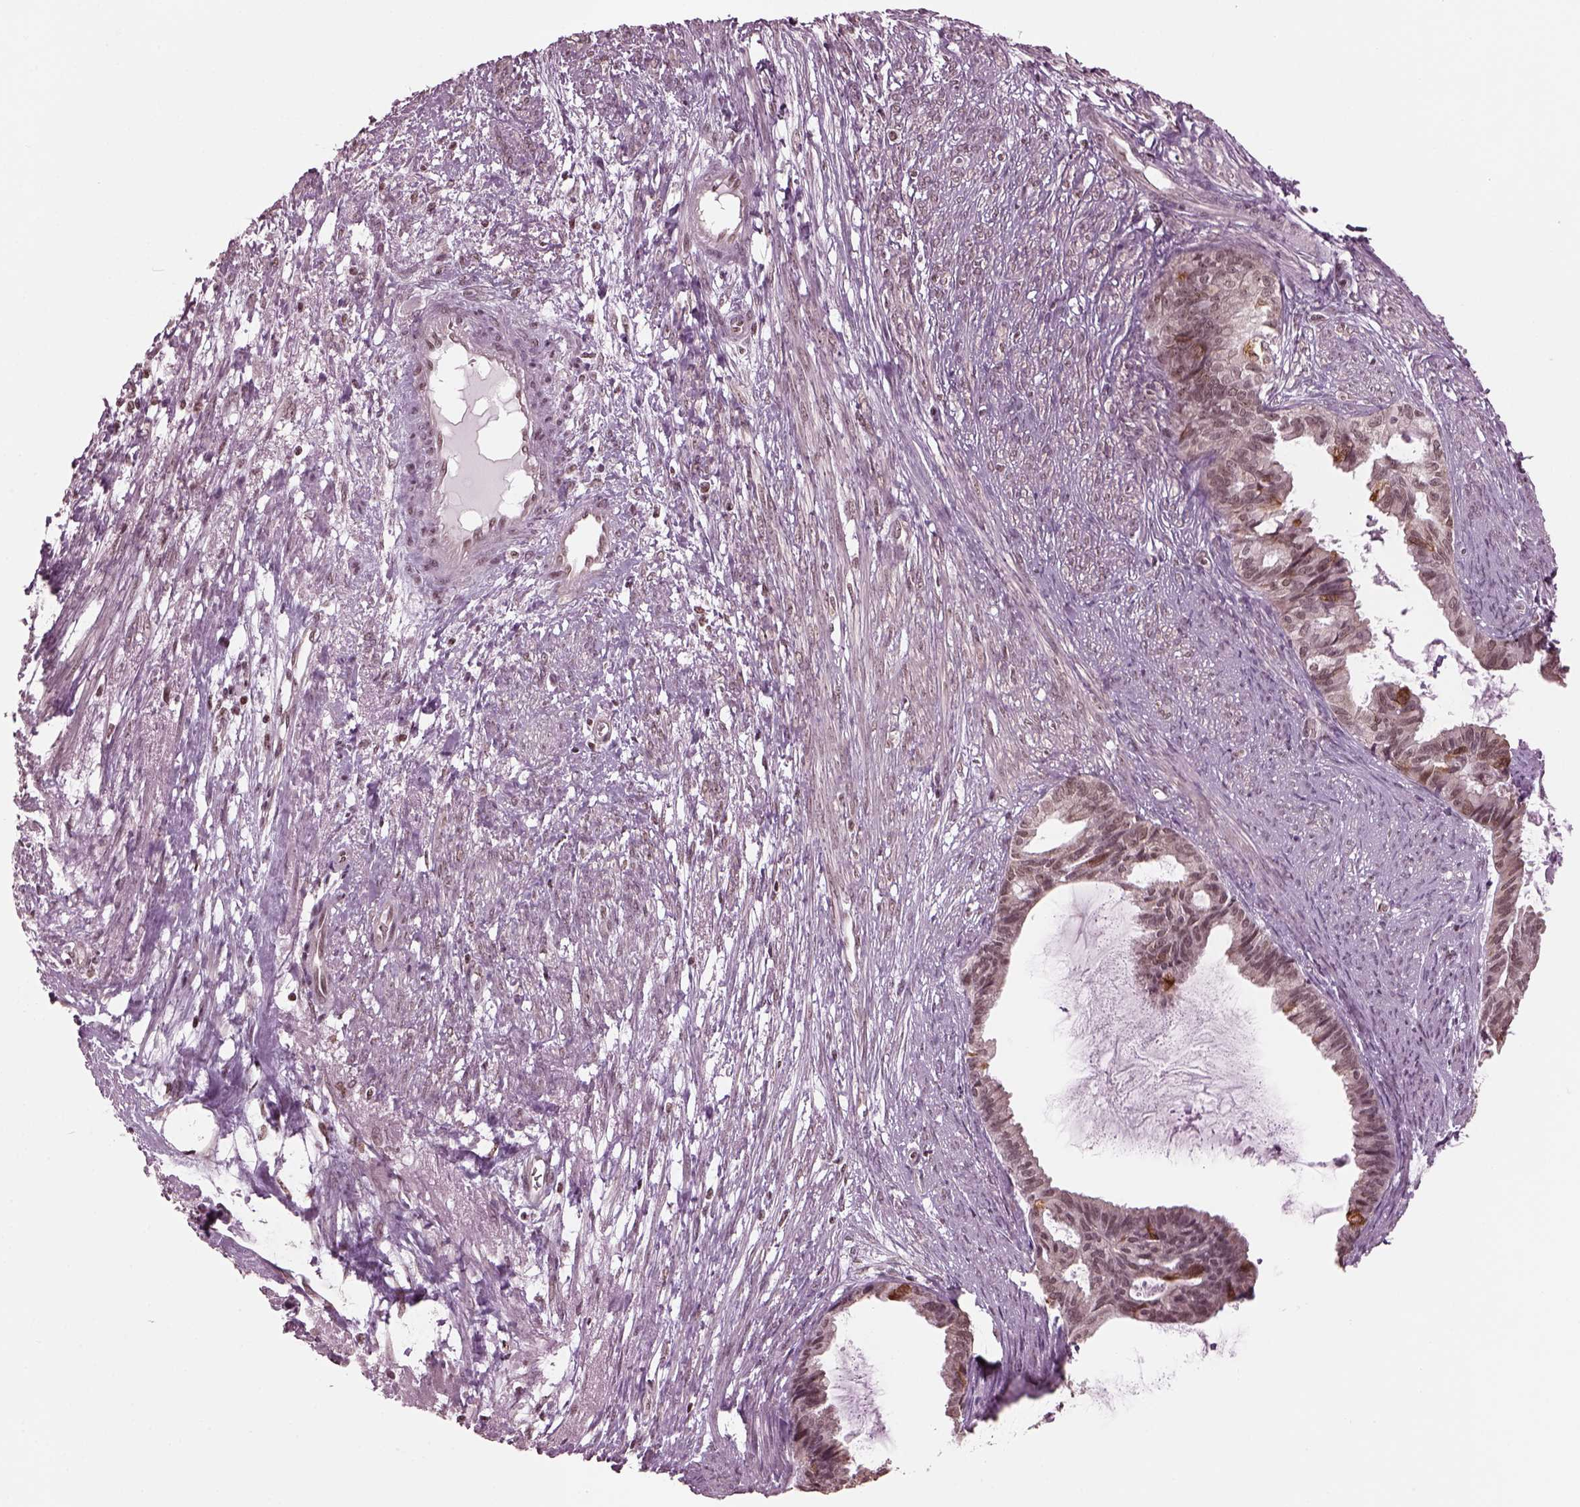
{"staining": {"intensity": "moderate", "quantity": "<25%", "location": "cytoplasmic/membranous"}, "tissue": "endometrial cancer", "cell_type": "Tumor cells", "image_type": "cancer", "snomed": [{"axis": "morphology", "description": "Adenocarcinoma, NOS"}, {"axis": "topography", "description": "Endometrium"}], "caption": "Endometrial adenocarcinoma stained for a protein shows moderate cytoplasmic/membranous positivity in tumor cells.", "gene": "RUVBL2", "patient": {"sex": "female", "age": 86}}